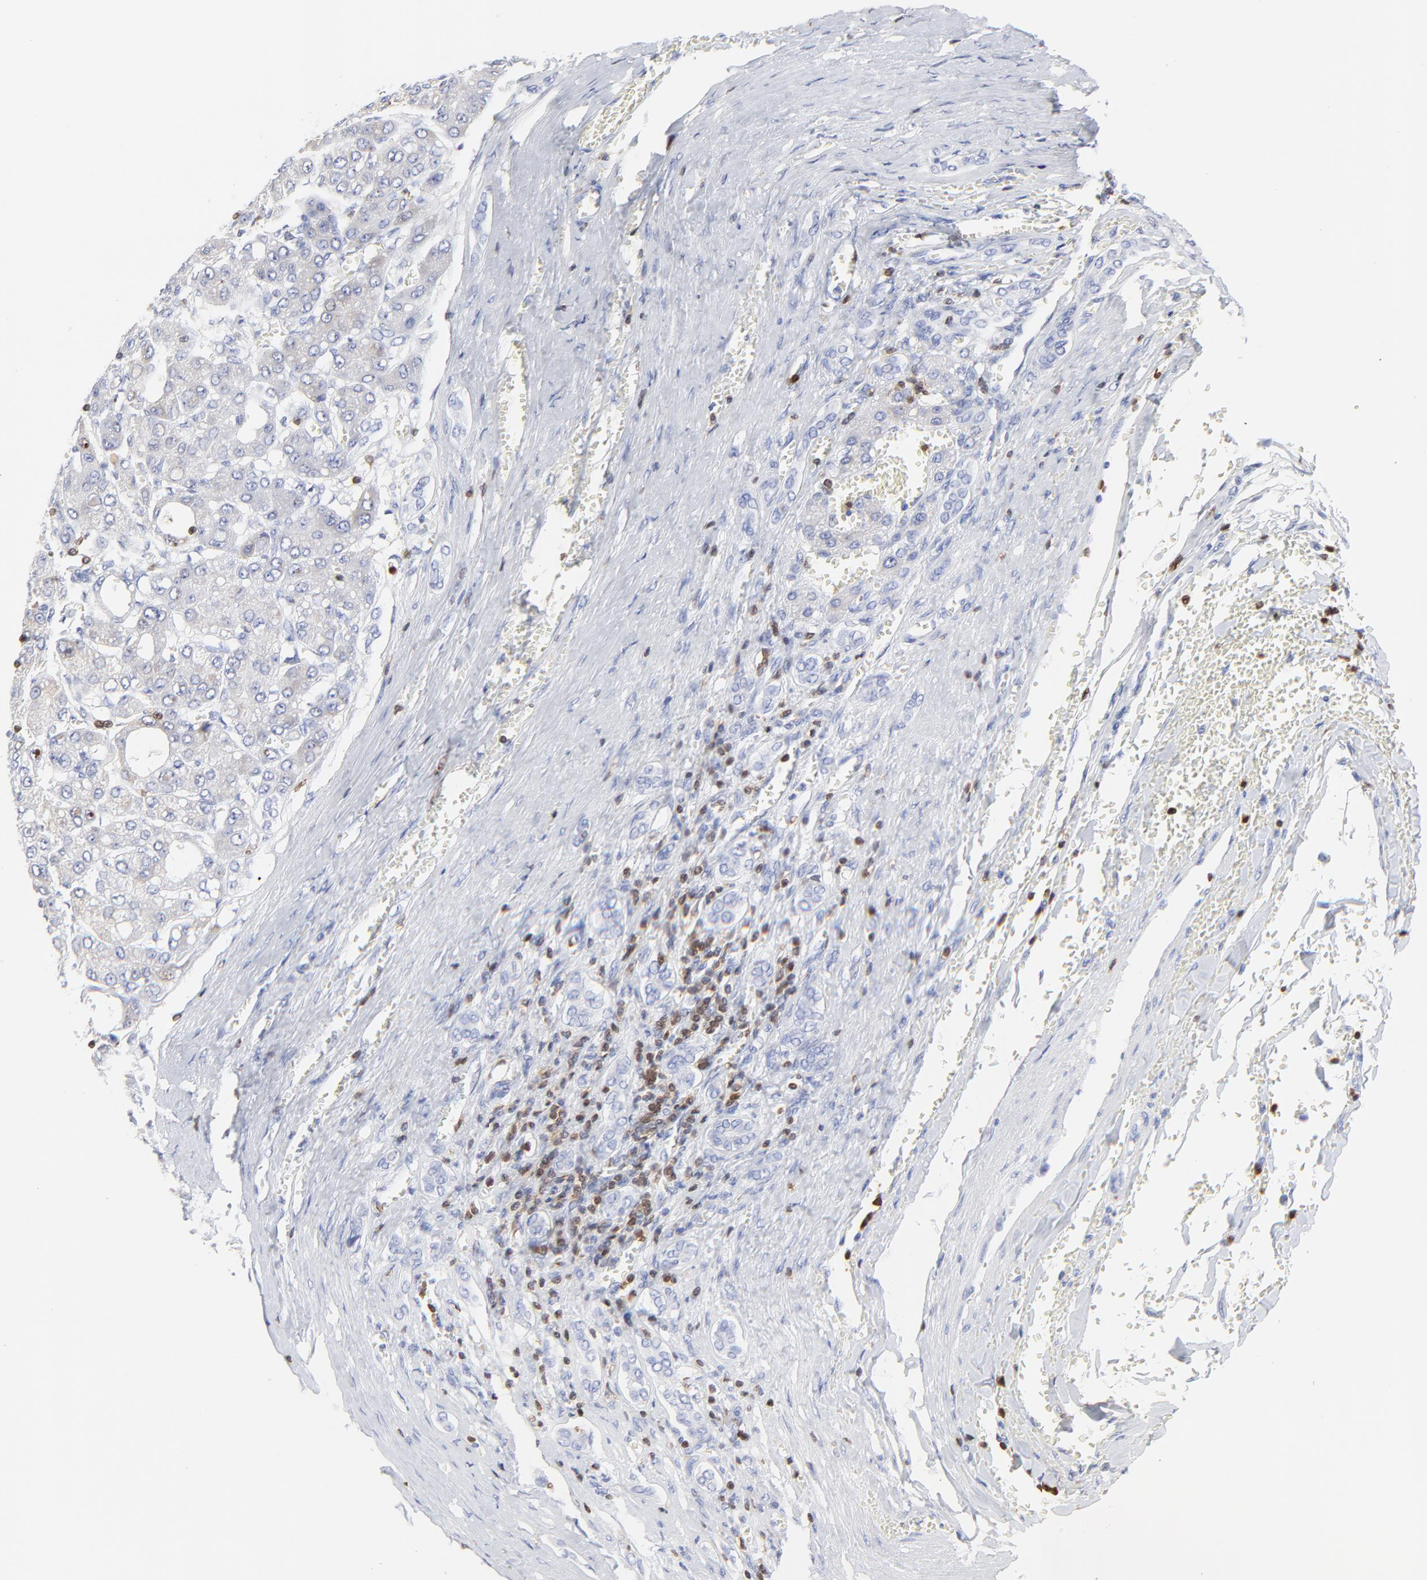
{"staining": {"intensity": "negative", "quantity": "none", "location": "none"}, "tissue": "liver cancer", "cell_type": "Tumor cells", "image_type": "cancer", "snomed": [{"axis": "morphology", "description": "Carcinoma, Hepatocellular, NOS"}, {"axis": "topography", "description": "Liver"}], "caption": "Liver cancer (hepatocellular carcinoma) stained for a protein using immunohistochemistry (IHC) reveals no positivity tumor cells.", "gene": "ZAP70", "patient": {"sex": "male", "age": 69}}